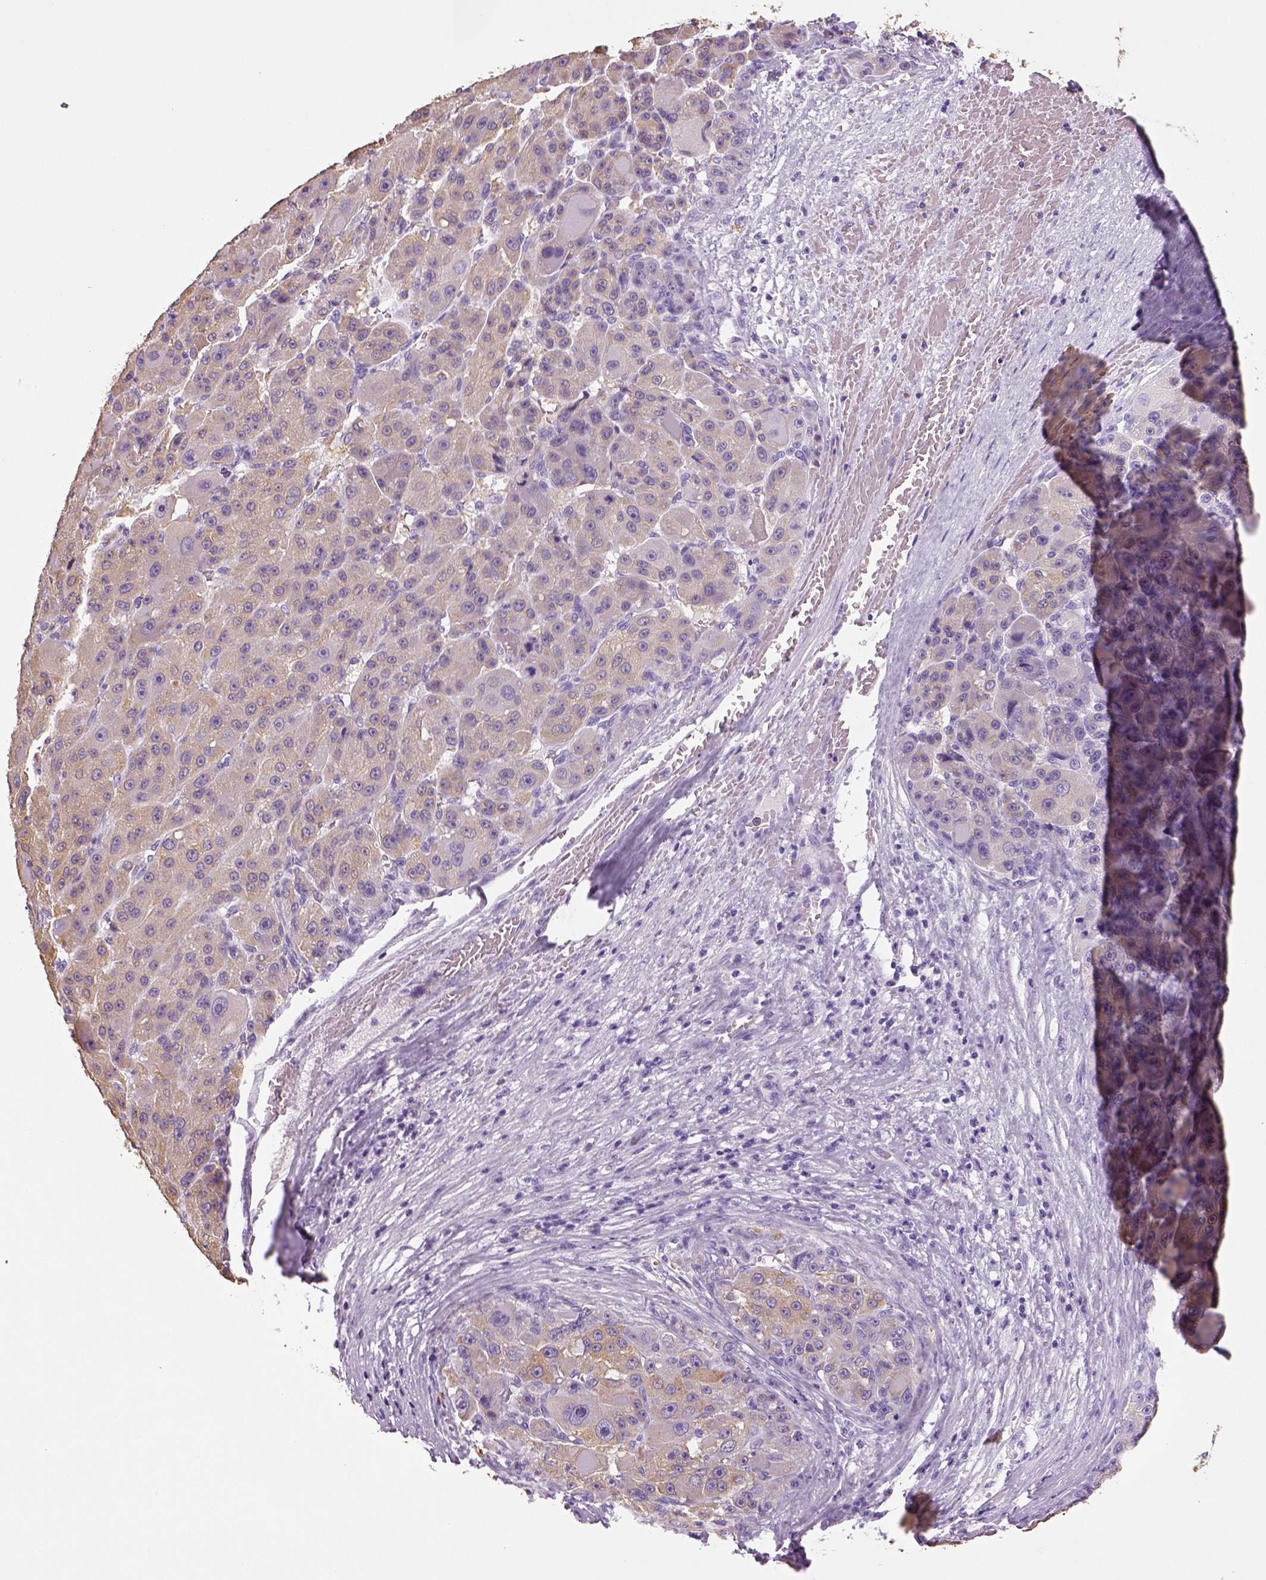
{"staining": {"intensity": "negative", "quantity": "none", "location": "none"}, "tissue": "liver cancer", "cell_type": "Tumor cells", "image_type": "cancer", "snomed": [{"axis": "morphology", "description": "Carcinoma, Hepatocellular, NOS"}, {"axis": "topography", "description": "Liver"}], "caption": "Protein analysis of hepatocellular carcinoma (liver) demonstrates no significant staining in tumor cells.", "gene": "NECAB2", "patient": {"sex": "male", "age": 76}}